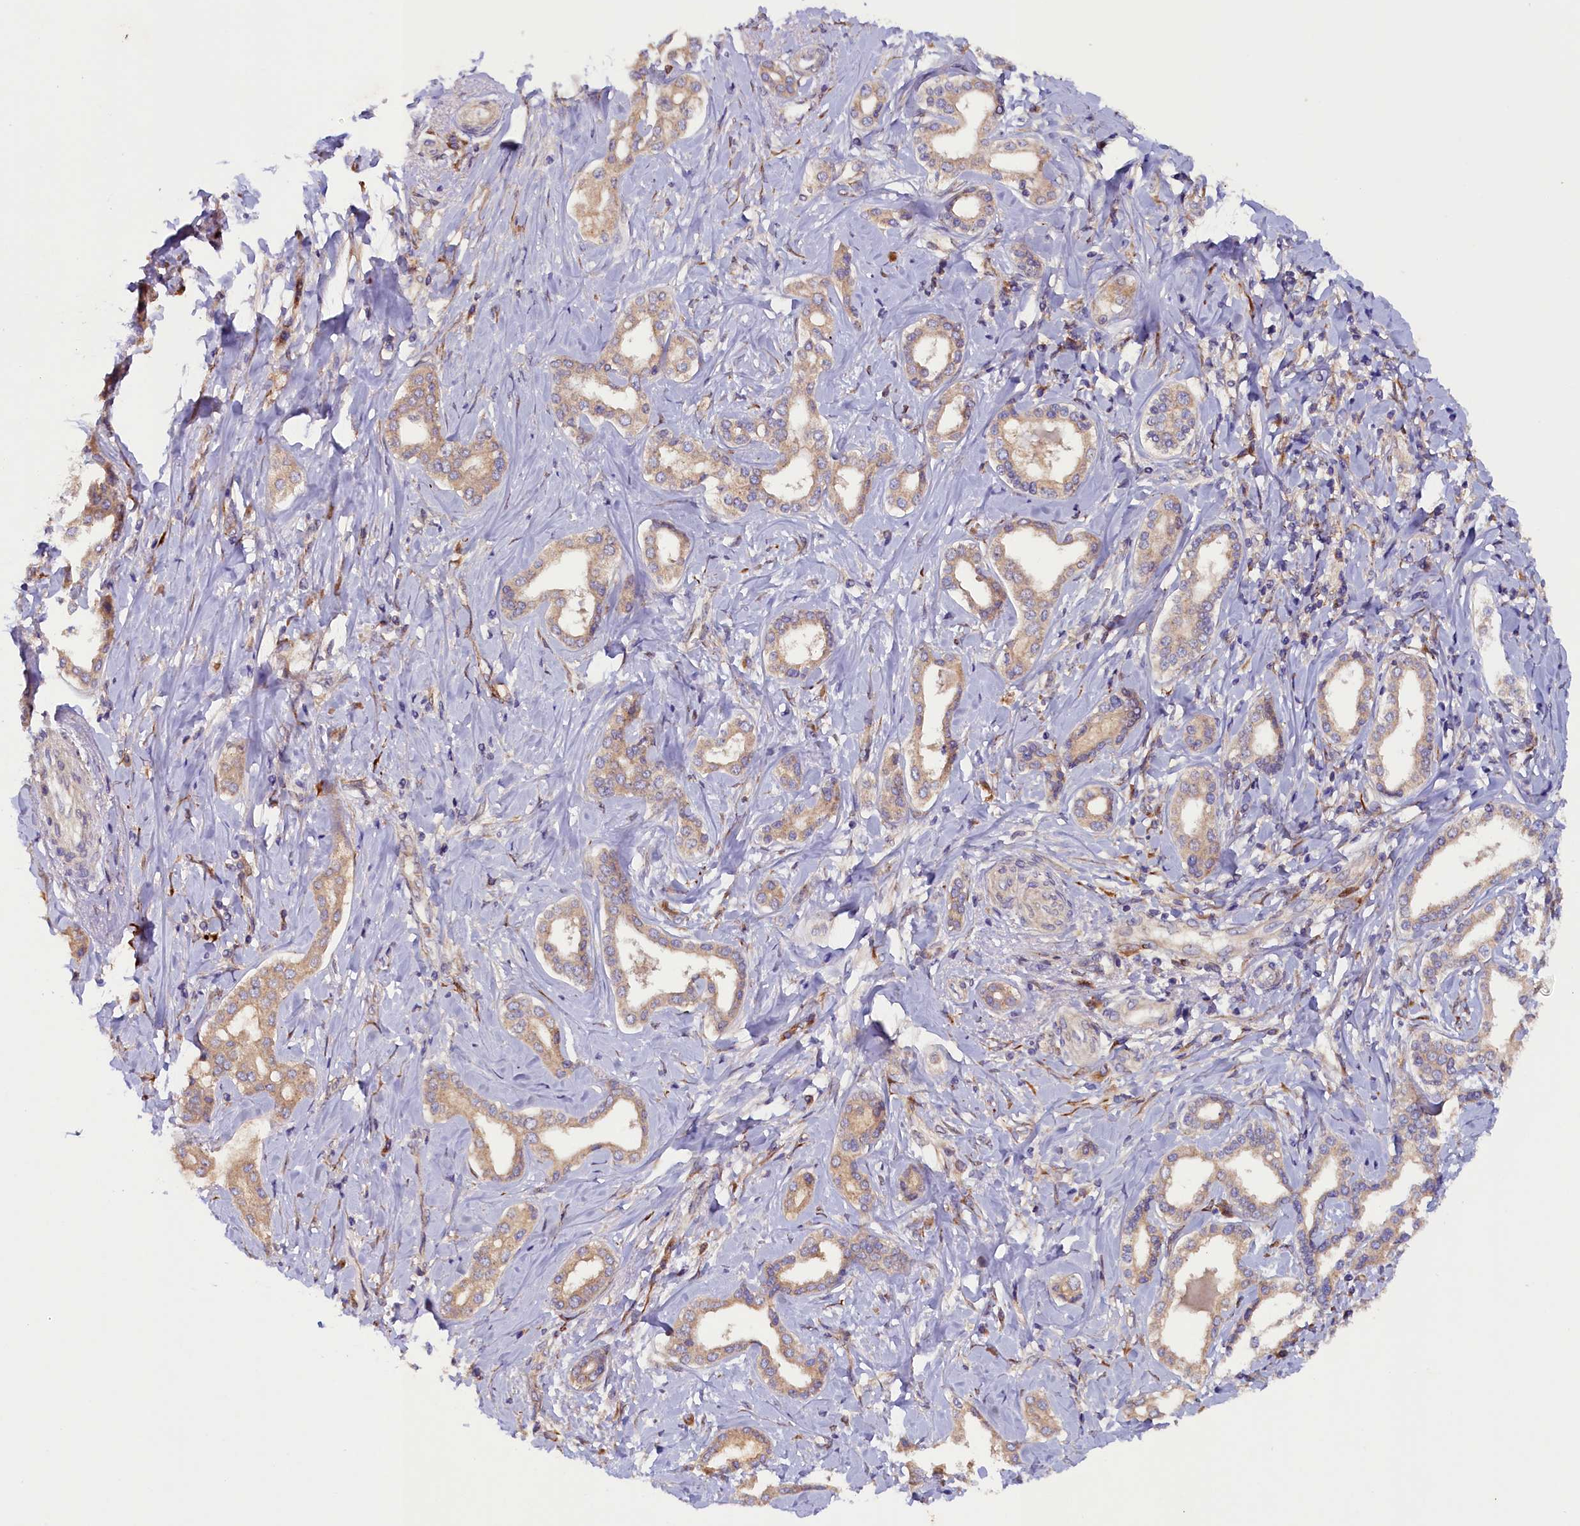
{"staining": {"intensity": "weak", "quantity": ">75%", "location": "cytoplasmic/membranous"}, "tissue": "liver cancer", "cell_type": "Tumor cells", "image_type": "cancer", "snomed": [{"axis": "morphology", "description": "Cholangiocarcinoma"}, {"axis": "topography", "description": "Liver"}], "caption": "Human liver cancer (cholangiocarcinoma) stained with a brown dye displays weak cytoplasmic/membranous positive positivity in approximately >75% of tumor cells.", "gene": "ARRDC4", "patient": {"sex": "female", "age": 77}}